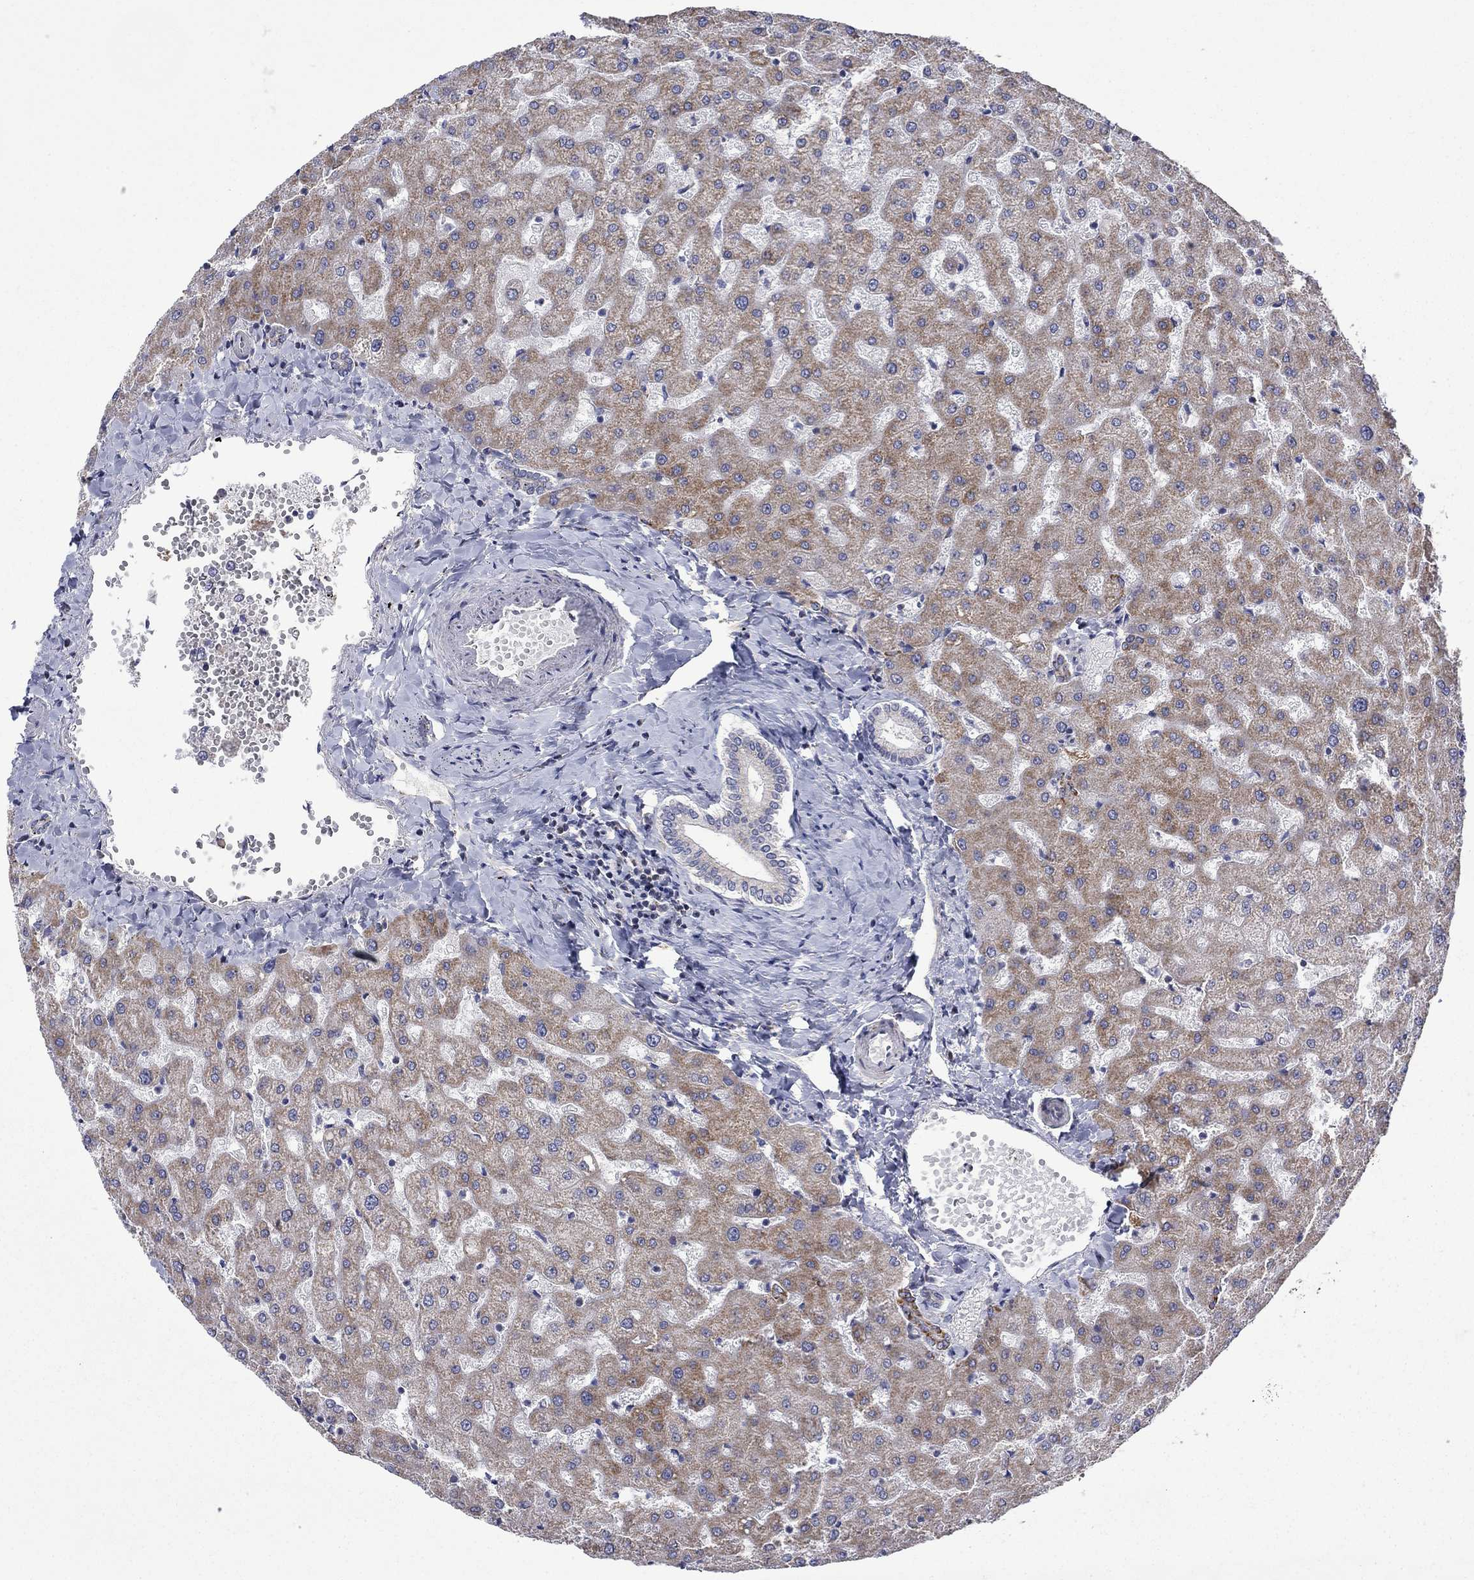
{"staining": {"intensity": "negative", "quantity": "none", "location": "none"}, "tissue": "liver", "cell_type": "Cholangiocytes", "image_type": "normal", "snomed": [{"axis": "morphology", "description": "Normal tissue, NOS"}, {"axis": "topography", "description": "Liver"}], "caption": "IHC photomicrograph of unremarkable human liver stained for a protein (brown), which demonstrates no positivity in cholangiocytes. Brightfield microscopy of immunohistochemistry stained with DAB (brown) and hematoxylin (blue), captured at high magnification.", "gene": "CISD1", "patient": {"sex": "female", "age": 50}}